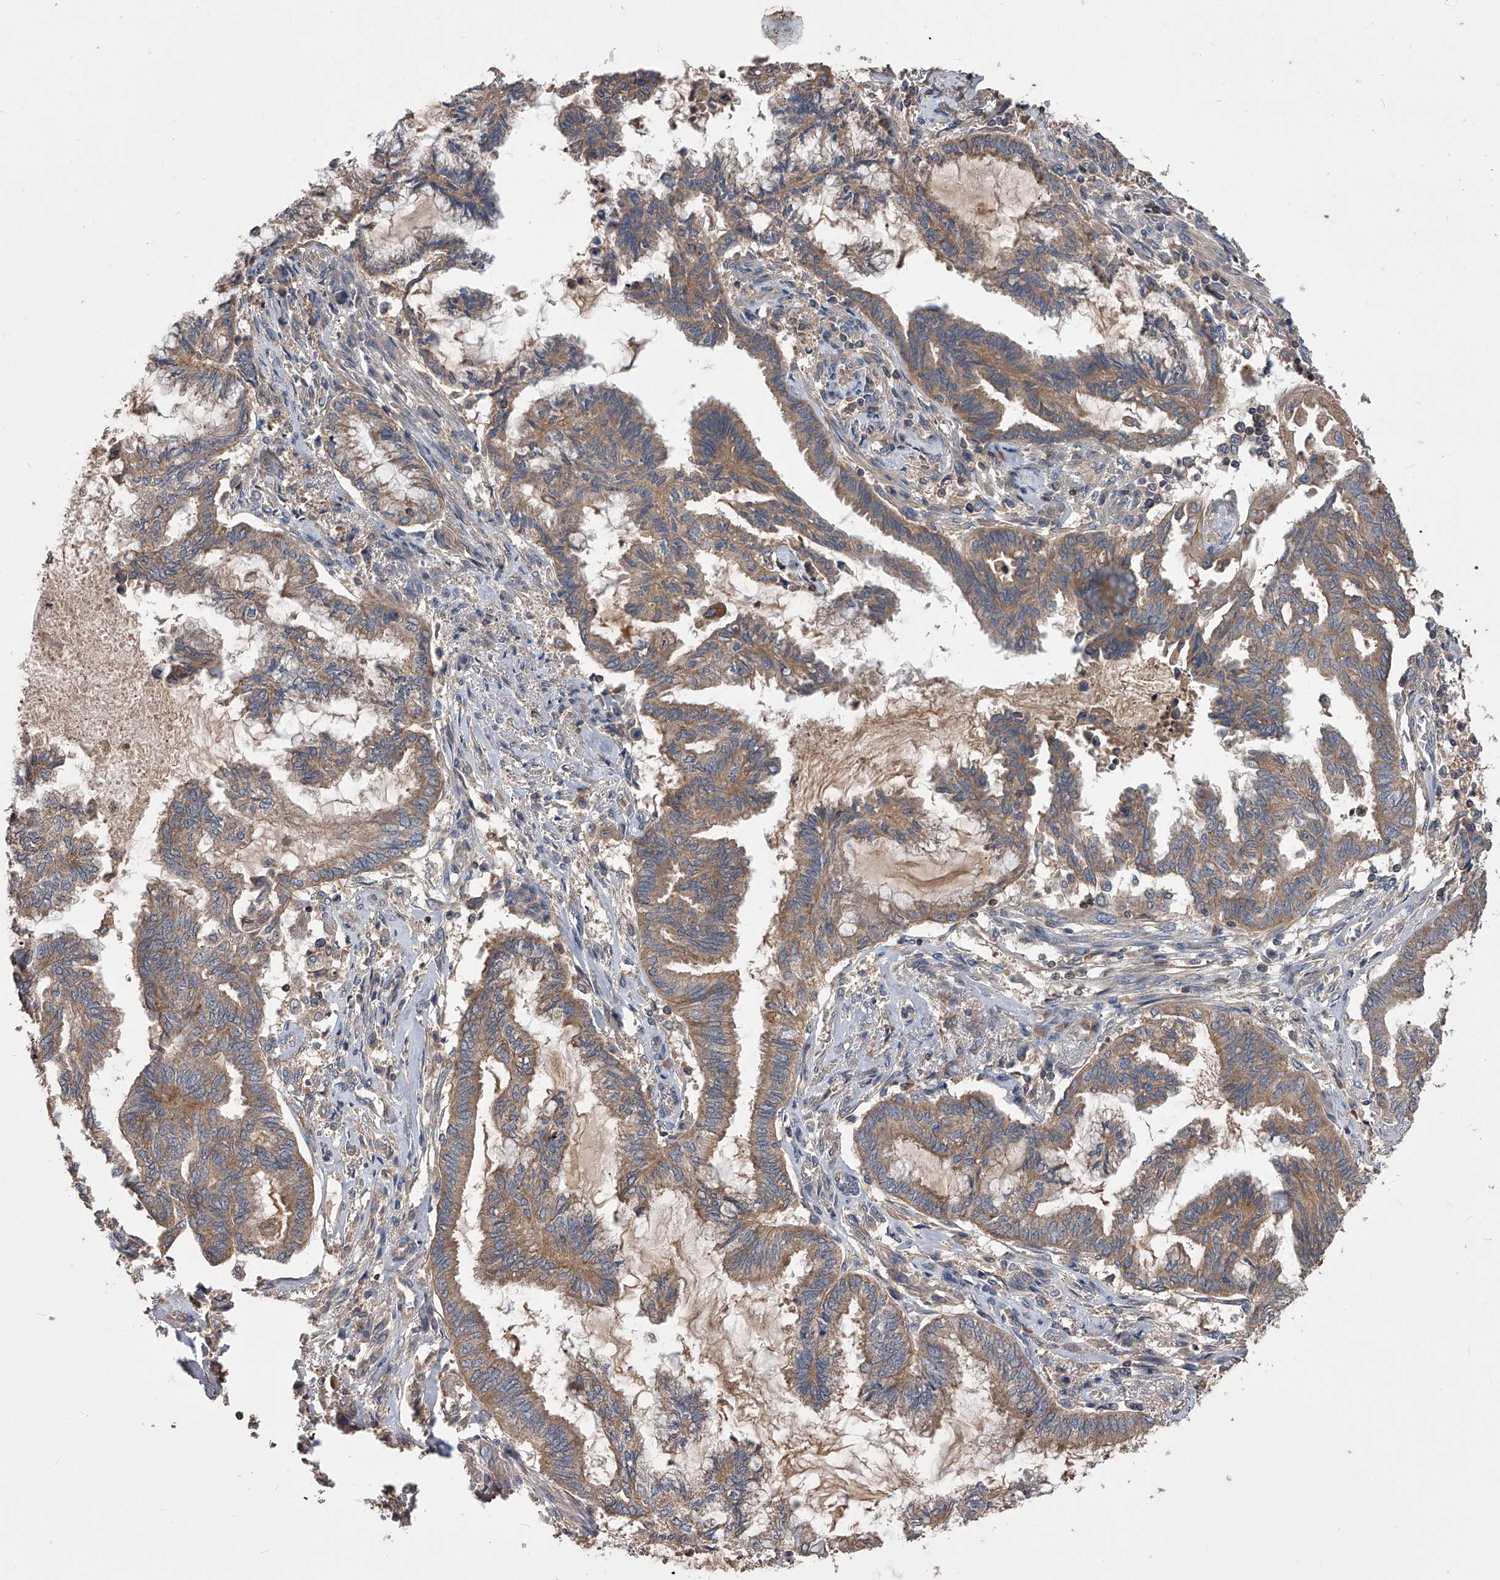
{"staining": {"intensity": "moderate", "quantity": ">75%", "location": "cytoplasmic/membranous"}, "tissue": "endometrial cancer", "cell_type": "Tumor cells", "image_type": "cancer", "snomed": [{"axis": "morphology", "description": "Adenocarcinoma, NOS"}, {"axis": "topography", "description": "Endometrium"}], "caption": "Immunohistochemistry (IHC) histopathology image of human endometrial adenocarcinoma stained for a protein (brown), which demonstrates medium levels of moderate cytoplasmic/membranous expression in approximately >75% of tumor cells.", "gene": "CUL7", "patient": {"sex": "female", "age": 86}}